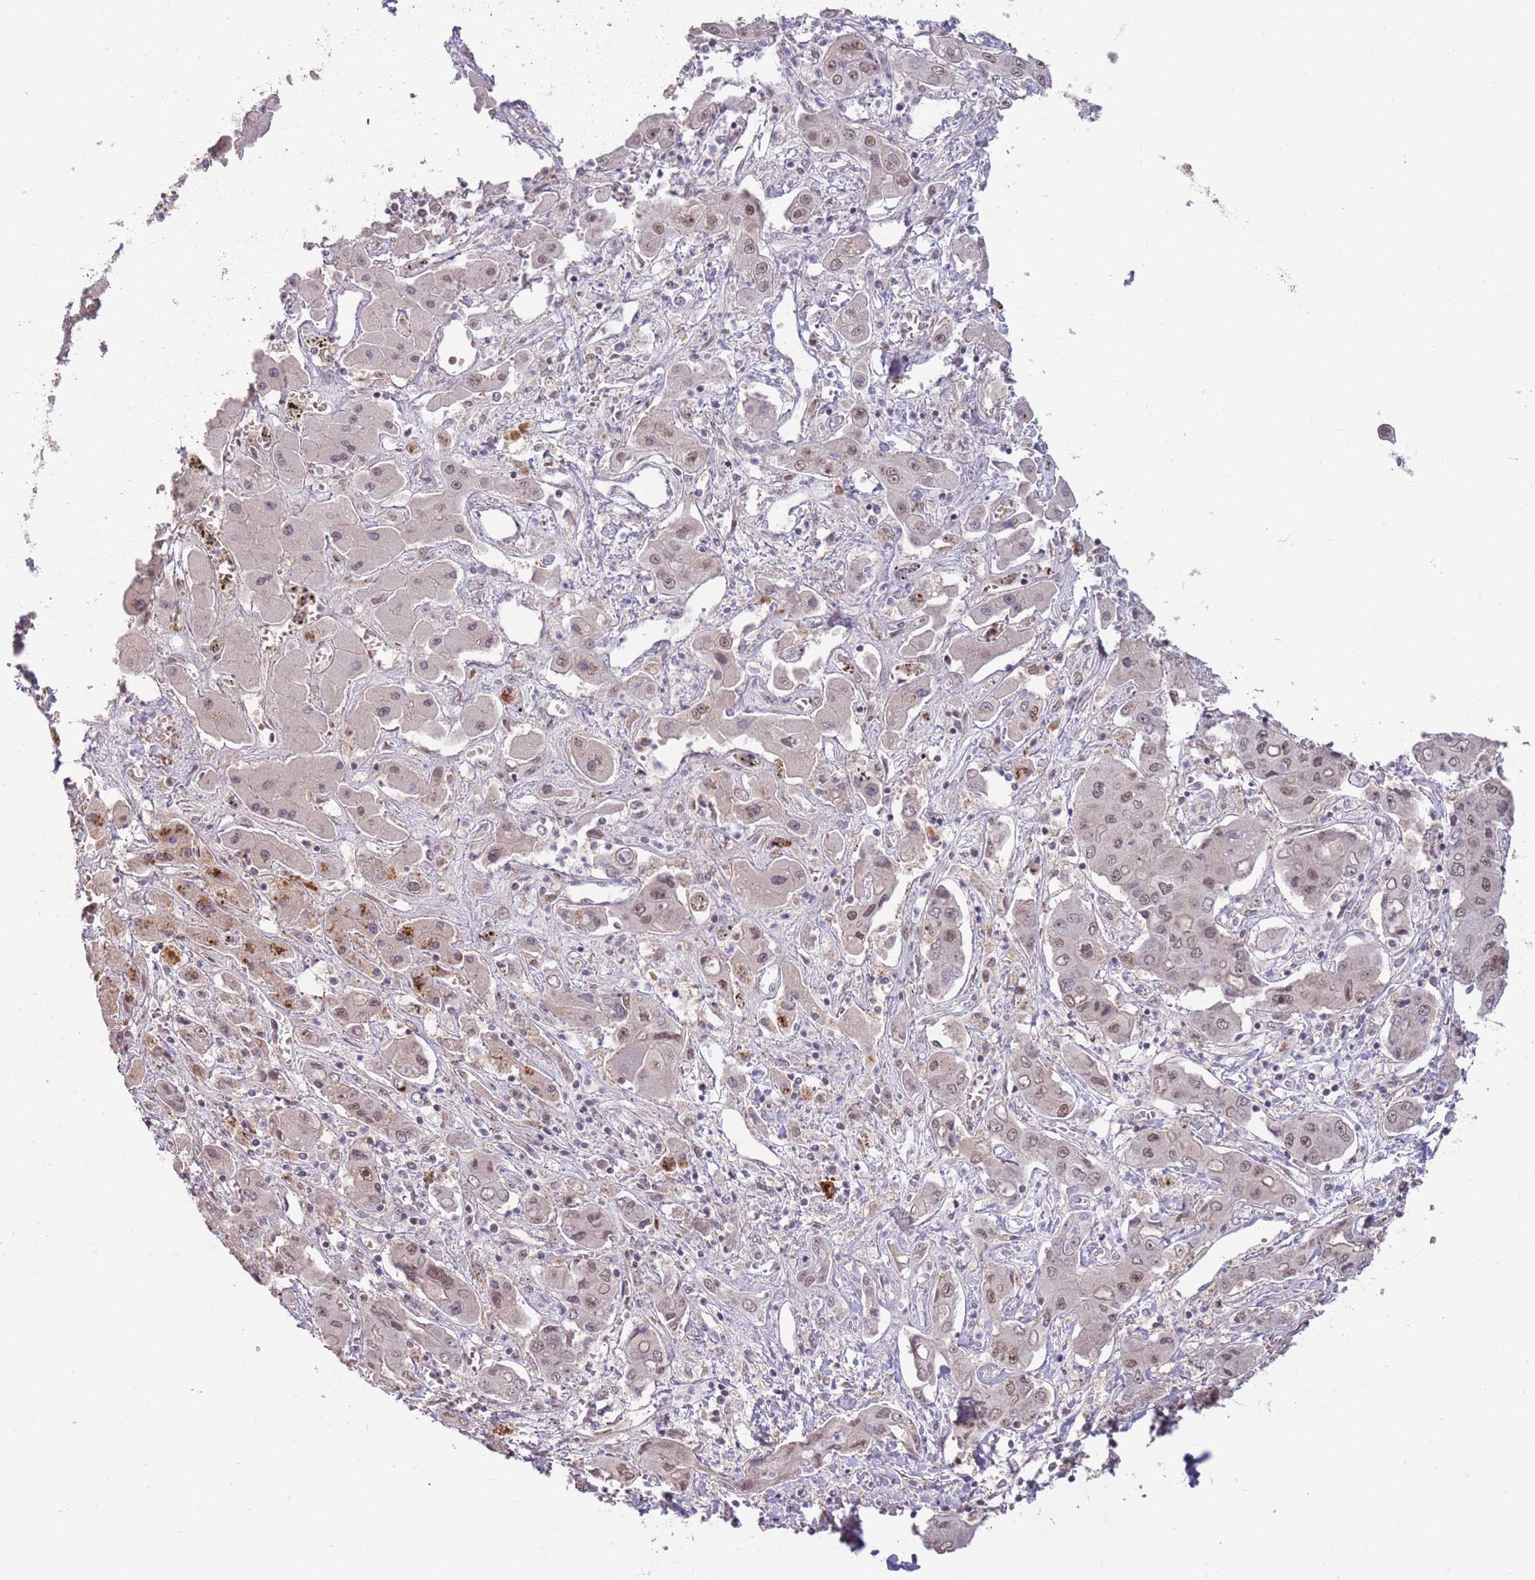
{"staining": {"intensity": "moderate", "quantity": "25%-75%", "location": "nuclear"}, "tissue": "liver cancer", "cell_type": "Tumor cells", "image_type": "cancer", "snomed": [{"axis": "morphology", "description": "Cholangiocarcinoma"}, {"axis": "topography", "description": "Liver"}], "caption": "IHC histopathology image of neoplastic tissue: liver cholangiocarcinoma stained using immunohistochemistry (IHC) displays medium levels of moderate protein expression localized specifically in the nuclear of tumor cells, appearing as a nuclear brown color.", "gene": "ZBTB7A", "patient": {"sex": "male", "age": 67}}